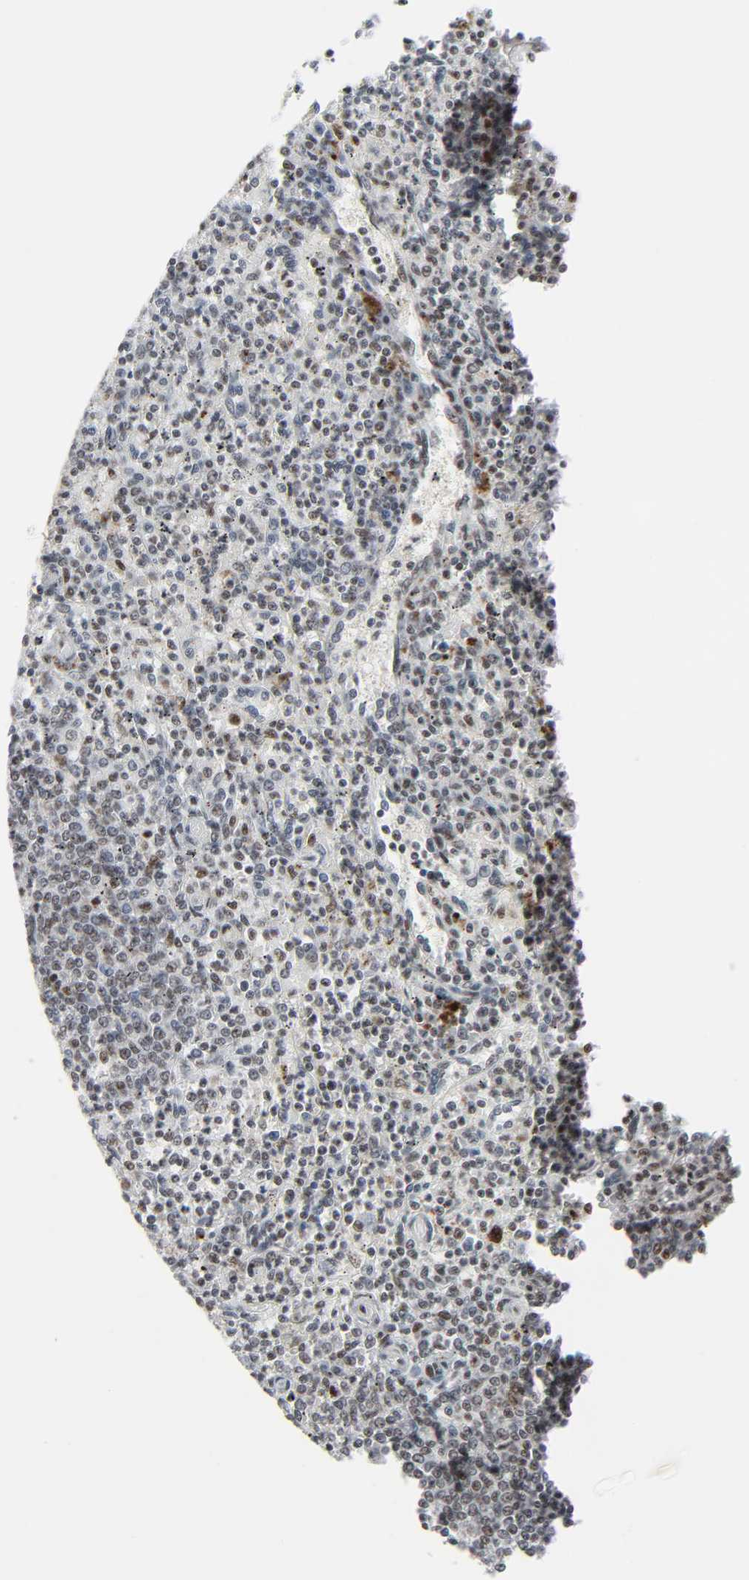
{"staining": {"intensity": "moderate", "quantity": ">75%", "location": "nuclear"}, "tissue": "spleen", "cell_type": "Cells in red pulp", "image_type": "normal", "snomed": [{"axis": "morphology", "description": "Normal tissue, NOS"}, {"axis": "topography", "description": "Spleen"}], "caption": "This is an image of immunohistochemistry (IHC) staining of normal spleen, which shows moderate expression in the nuclear of cells in red pulp.", "gene": "CDK7", "patient": {"sex": "male", "age": 72}}